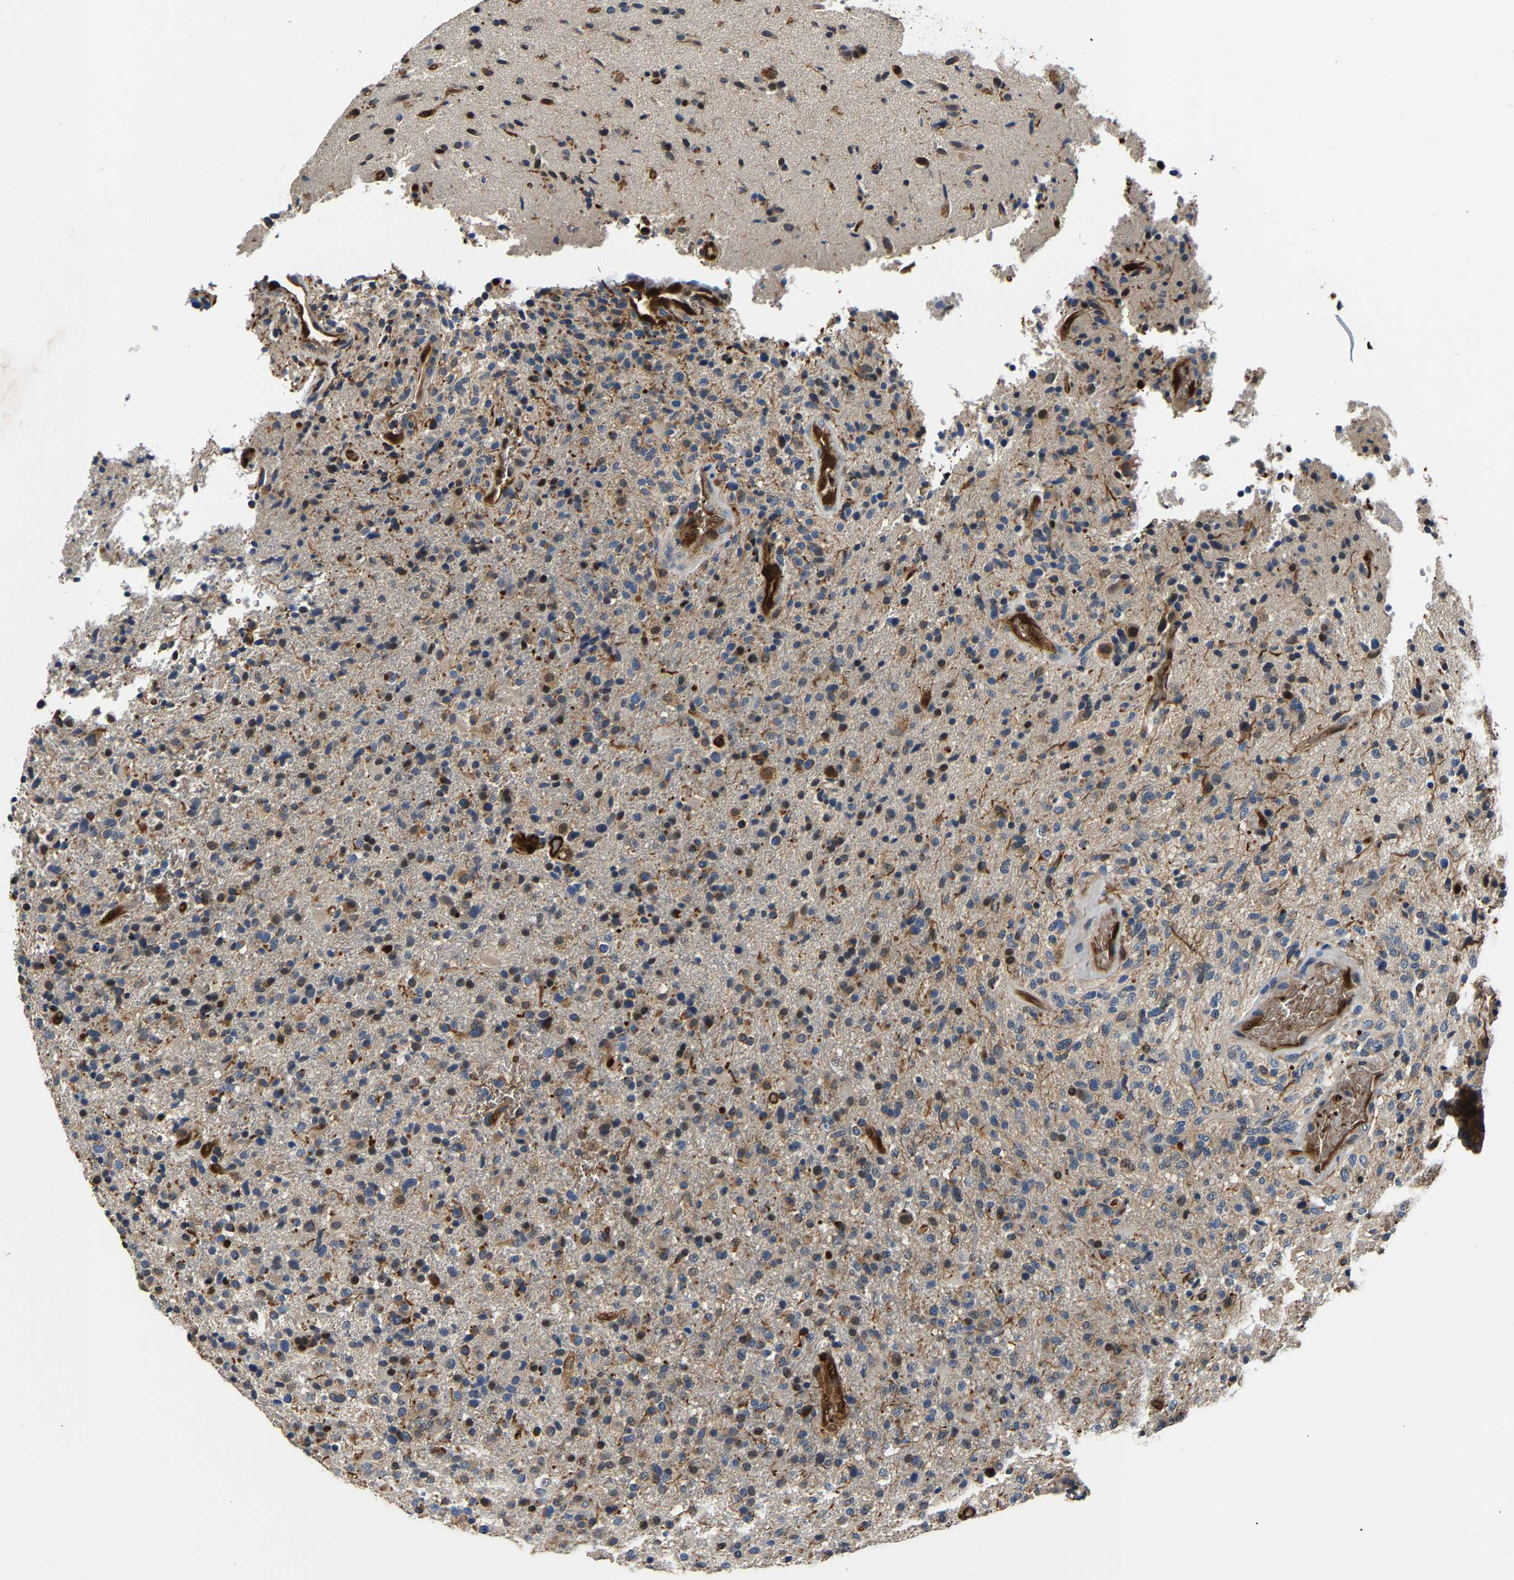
{"staining": {"intensity": "weak", "quantity": "<25%", "location": "cytoplasmic/membranous"}, "tissue": "glioma", "cell_type": "Tumor cells", "image_type": "cancer", "snomed": [{"axis": "morphology", "description": "Glioma, malignant, High grade"}, {"axis": "topography", "description": "Brain"}], "caption": "This photomicrograph is of high-grade glioma (malignant) stained with immunohistochemistry to label a protein in brown with the nuclei are counter-stained blue. There is no staining in tumor cells.", "gene": "GIMAP7", "patient": {"sex": "male", "age": 72}}